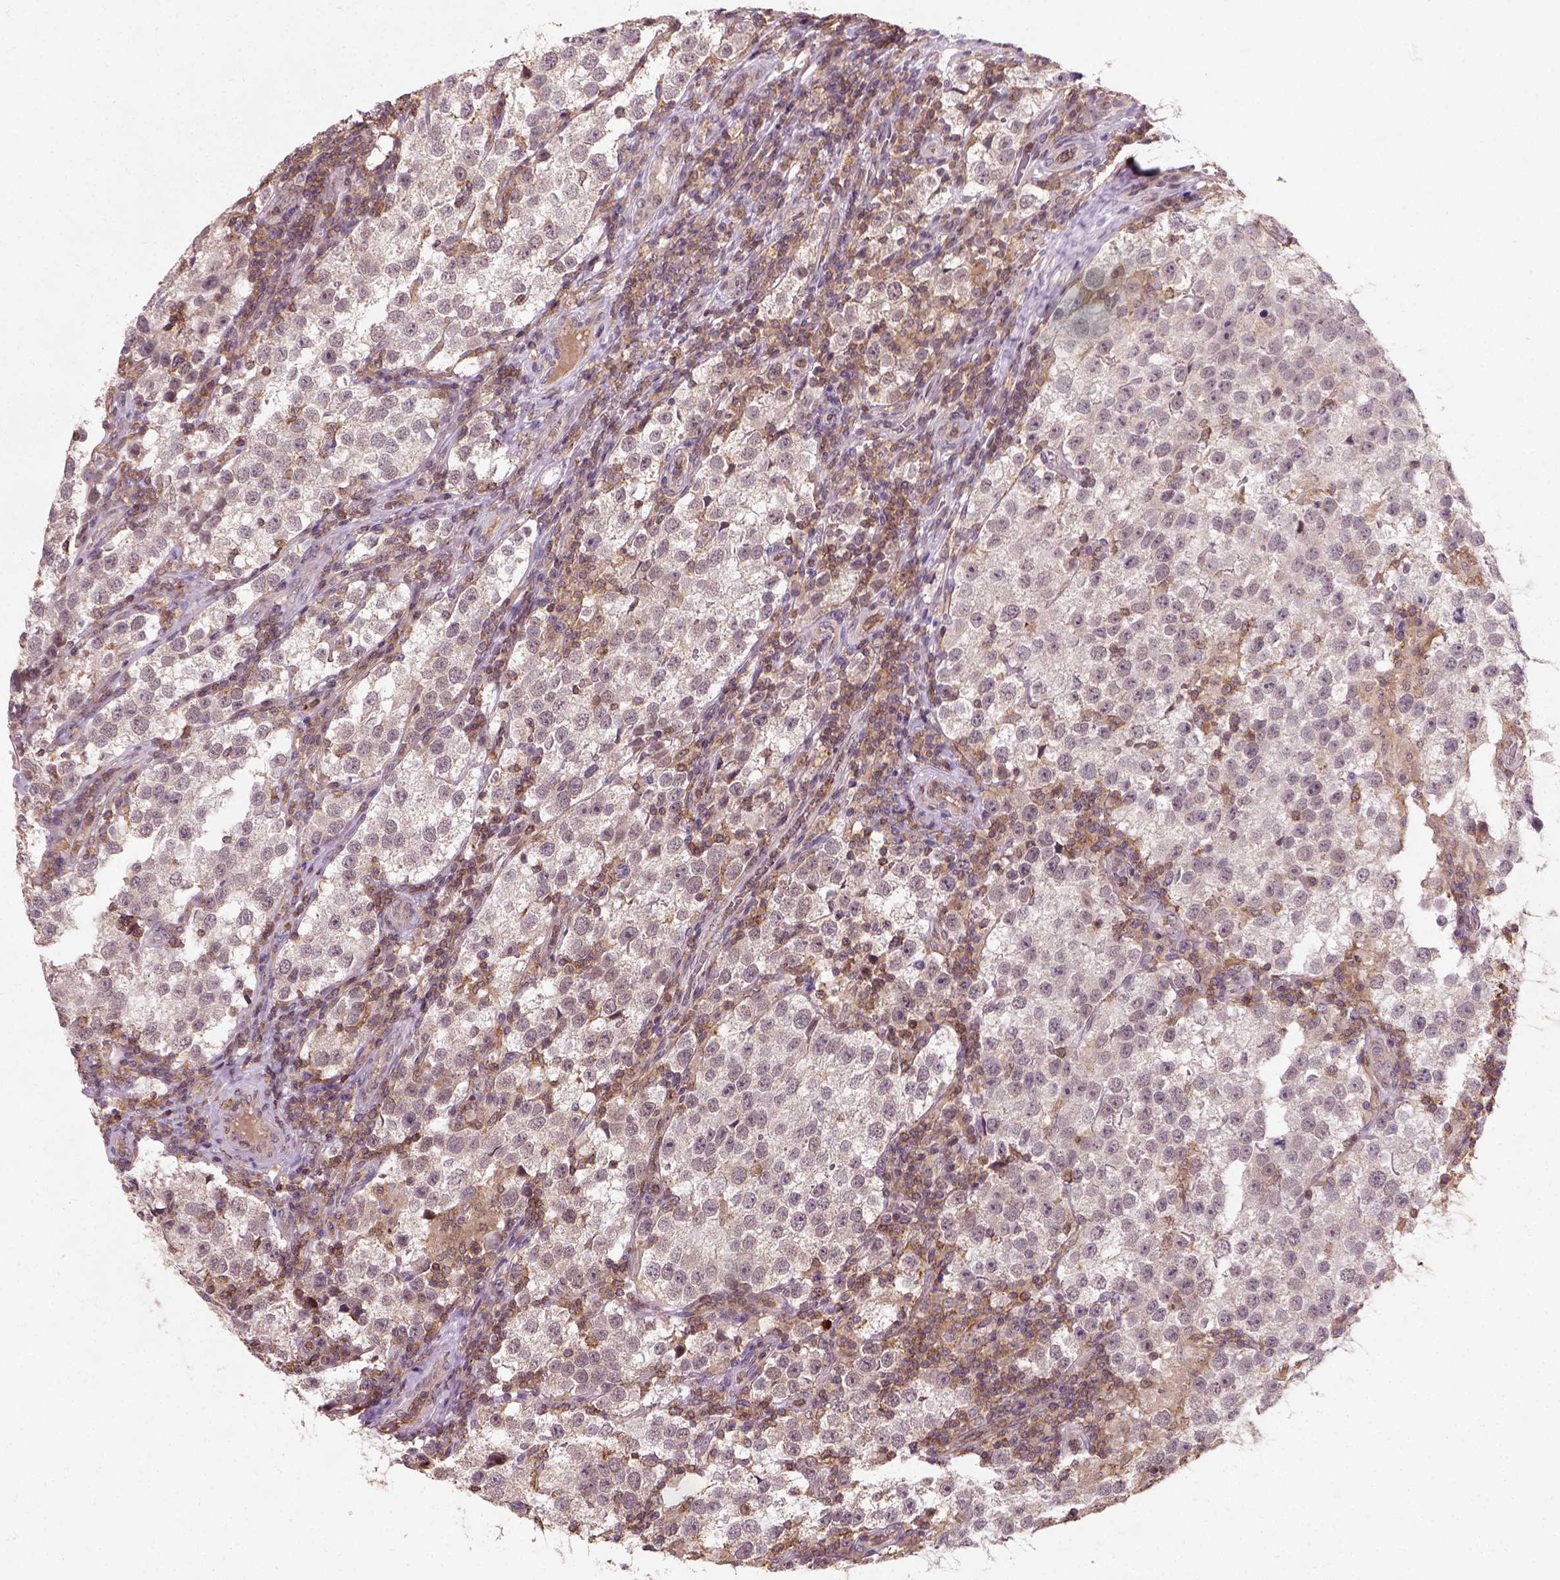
{"staining": {"intensity": "negative", "quantity": "none", "location": "none"}, "tissue": "testis cancer", "cell_type": "Tumor cells", "image_type": "cancer", "snomed": [{"axis": "morphology", "description": "Seminoma, NOS"}, {"axis": "topography", "description": "Testis"}], "caption": "Protein analysis of testis cancer displays no significant expression in tumor cells.", "gene": "CAMKK1", "patient": {"sex": "male", "age": 37}}